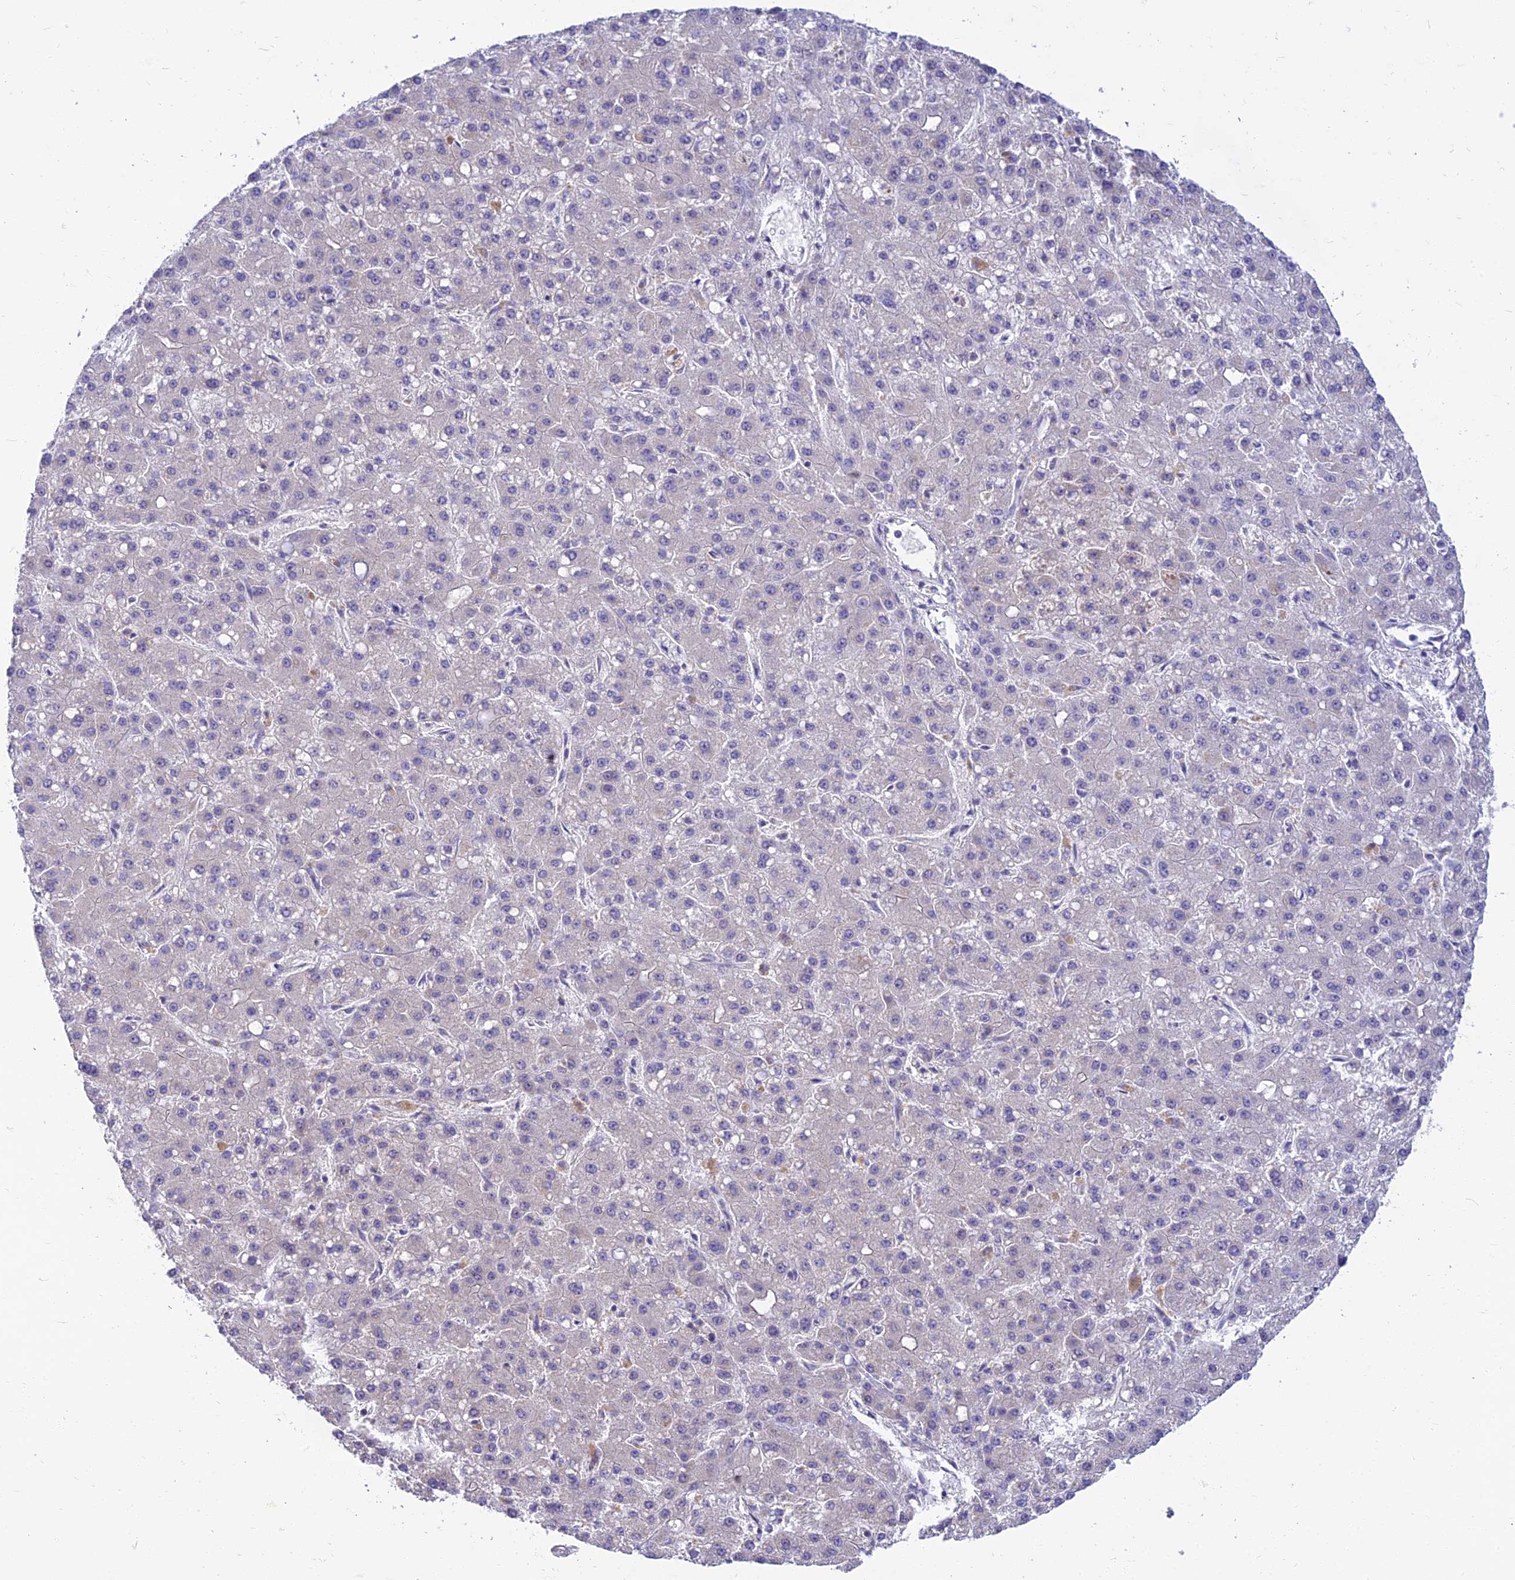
{"staining": {"intensity": "negative", "quantity": "none", "location": "none"}, "tissue": "liver cancer", "cell_type": "Tumor cells", "image_type": "cancer", "snomed": [{"axis": "morphology", "description": "Carcinoma, Hepatocellular, NOS"}, {"axis": "topography", "description": "Liver"}], "caption": "The micrograph displays no staining of tumor cells in liver cancer.", "gene": "CLIP4", "patient": {"sex": "male", "age": 67}}